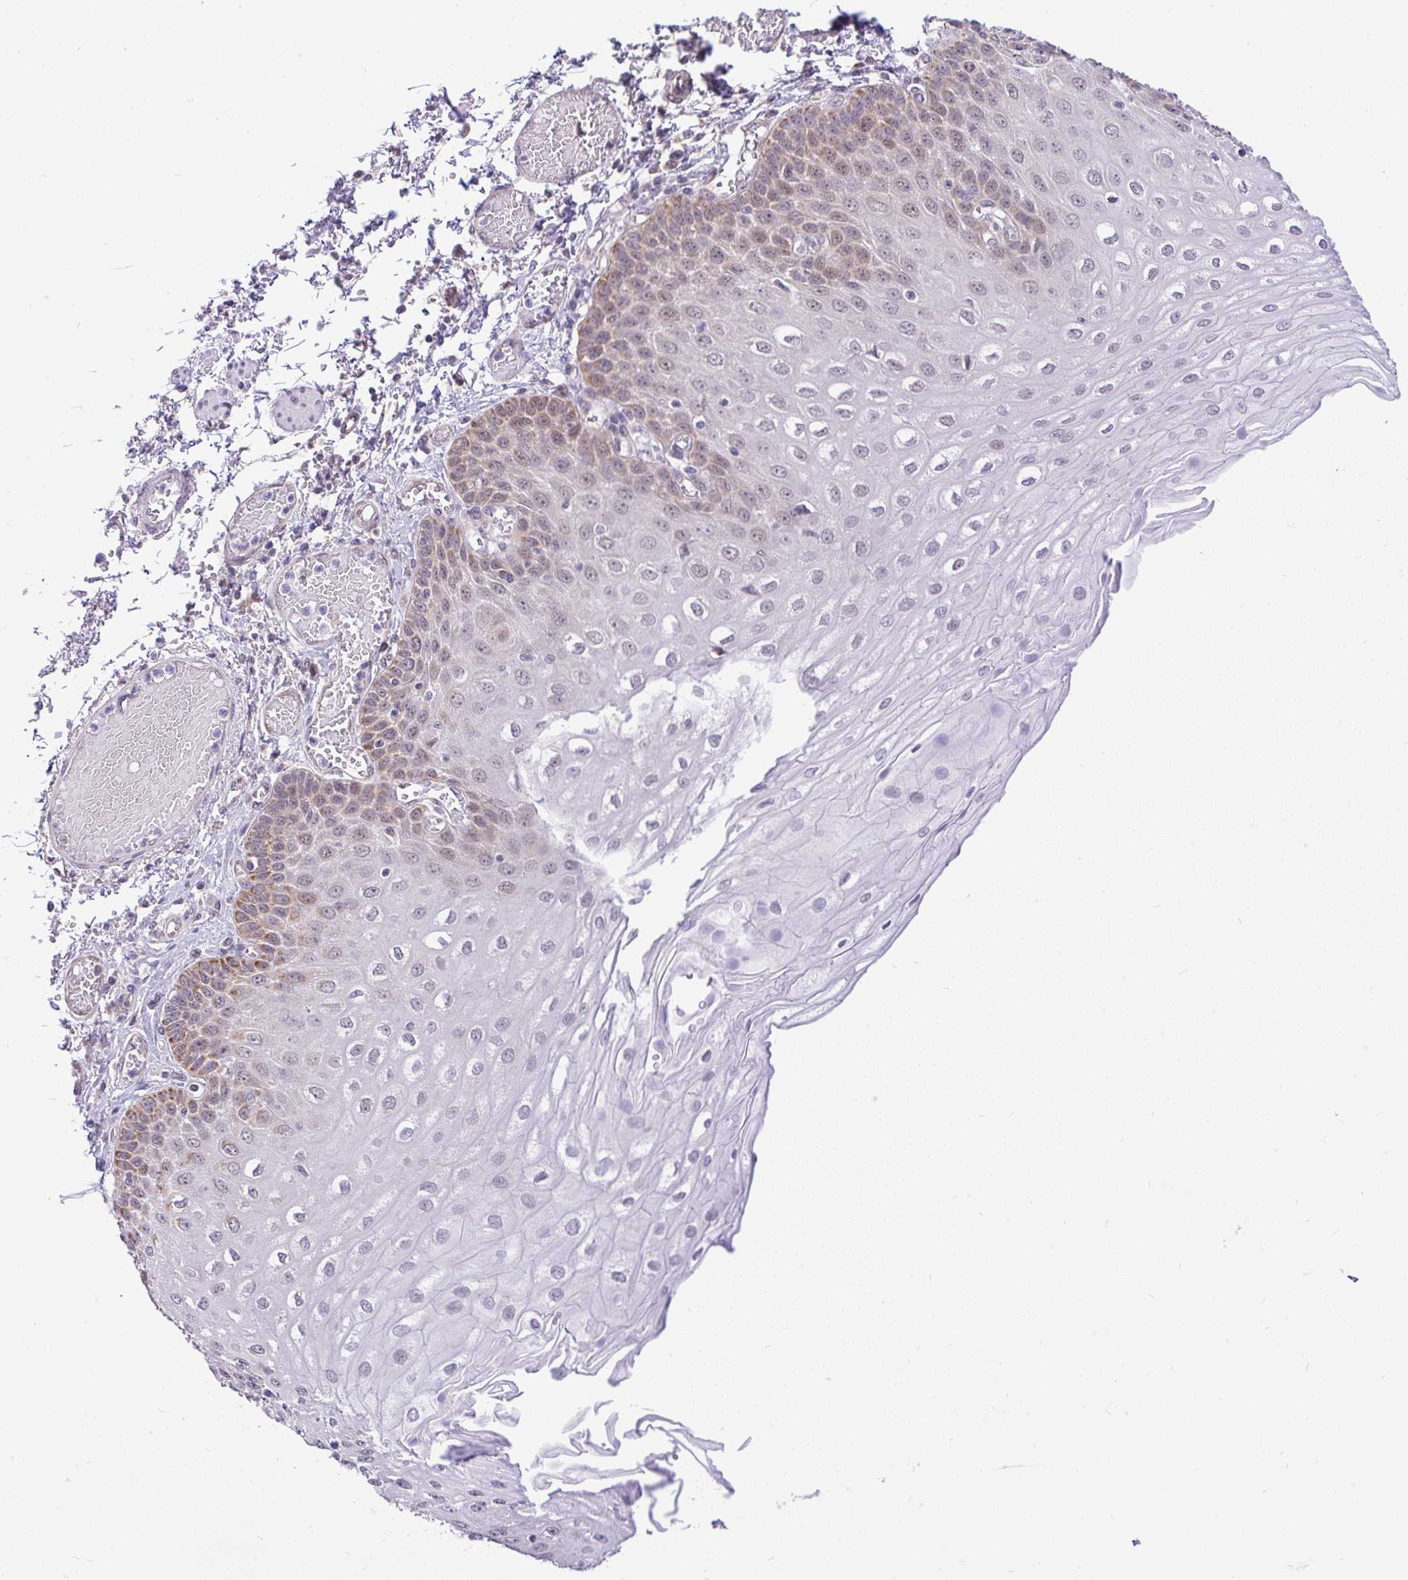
{"staining": {"intensity": "moderate", "quantity": "25%-75%", "location": "cytoplasmic/membranous"}, "tissue": "esophagus", "cell_type": "Squamous epithelial cells", "image_type": "normal", "snomed": [{"axis": "morphology", "description": "Normal tissue, NOS"}, {"axis": "morphology", "description": "Adenocarcinoma, NOS"}, {"axis": "topography", "description": "Esophagus"}], "caption": "The histopathology image demonstrates a brown stain indicating the presence of a protein in the cytoplasmic/membranous of squamous epithelial cells in esophagus. The staining was performed using DAB, with brown indicating positive protein expression. Nuclei are stained blue with hematoxylin.", "gene": "PYCR2", "patient": {"sex": "male", "age": 81}}